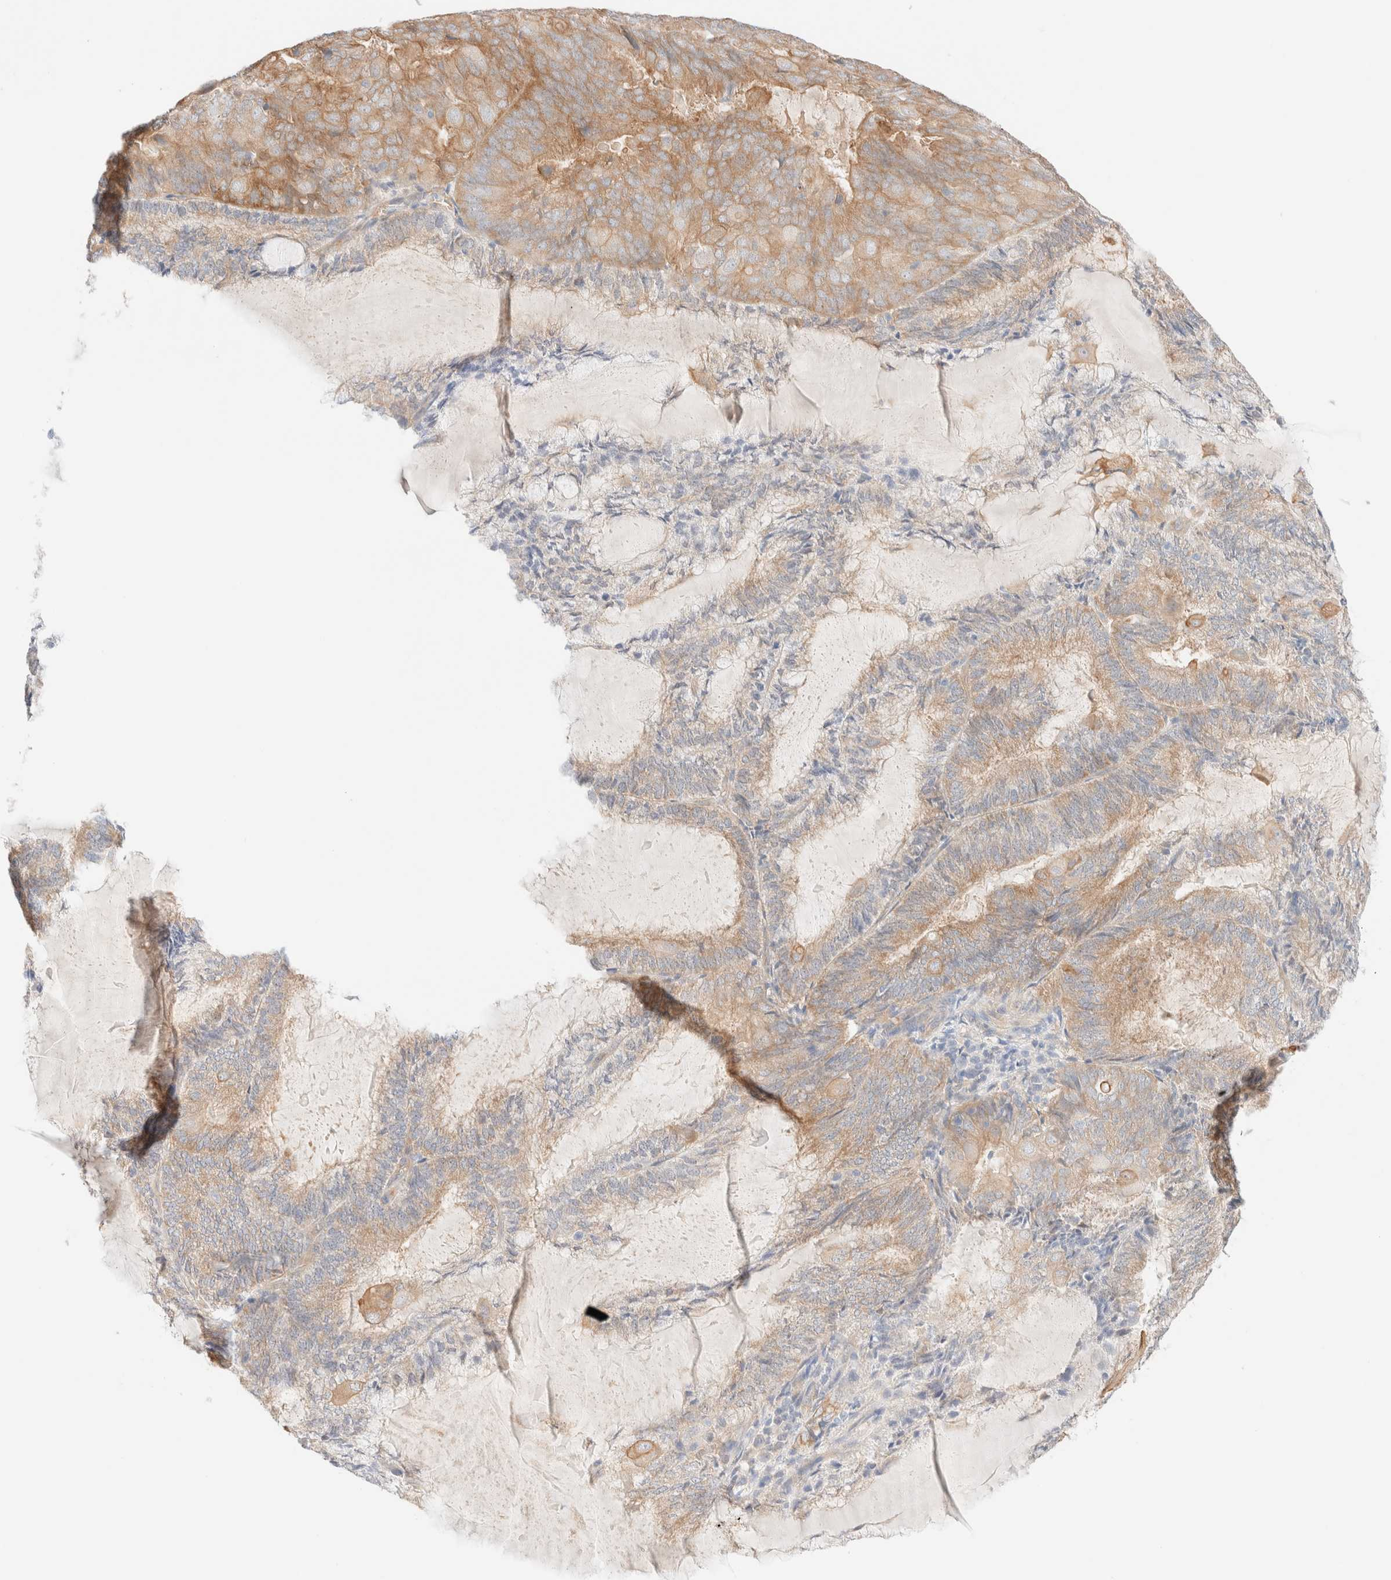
{"staining": {"intensity": "weak", "quantity": ">75%", "location": "cytoplasmic/membranous"}, "tissue": "endometrial cancer", "cell_type": "Tumor cells", "image_type": "cancer", "snomed": [{"axis": "morphology", "description": "Adenocarcinoma, NOS"}, {"axis": "topography", "description": "Endometrium"}], "caption": "IHC micrograph of human endometrial adenocarcinoma stained for a protein (brown), which shows low levels of weak cytoplasmic/membranous staining in about >75% of tumor cells.", "gene": "NIBAN2", "patient": {"sex": "female", "age": 81}}